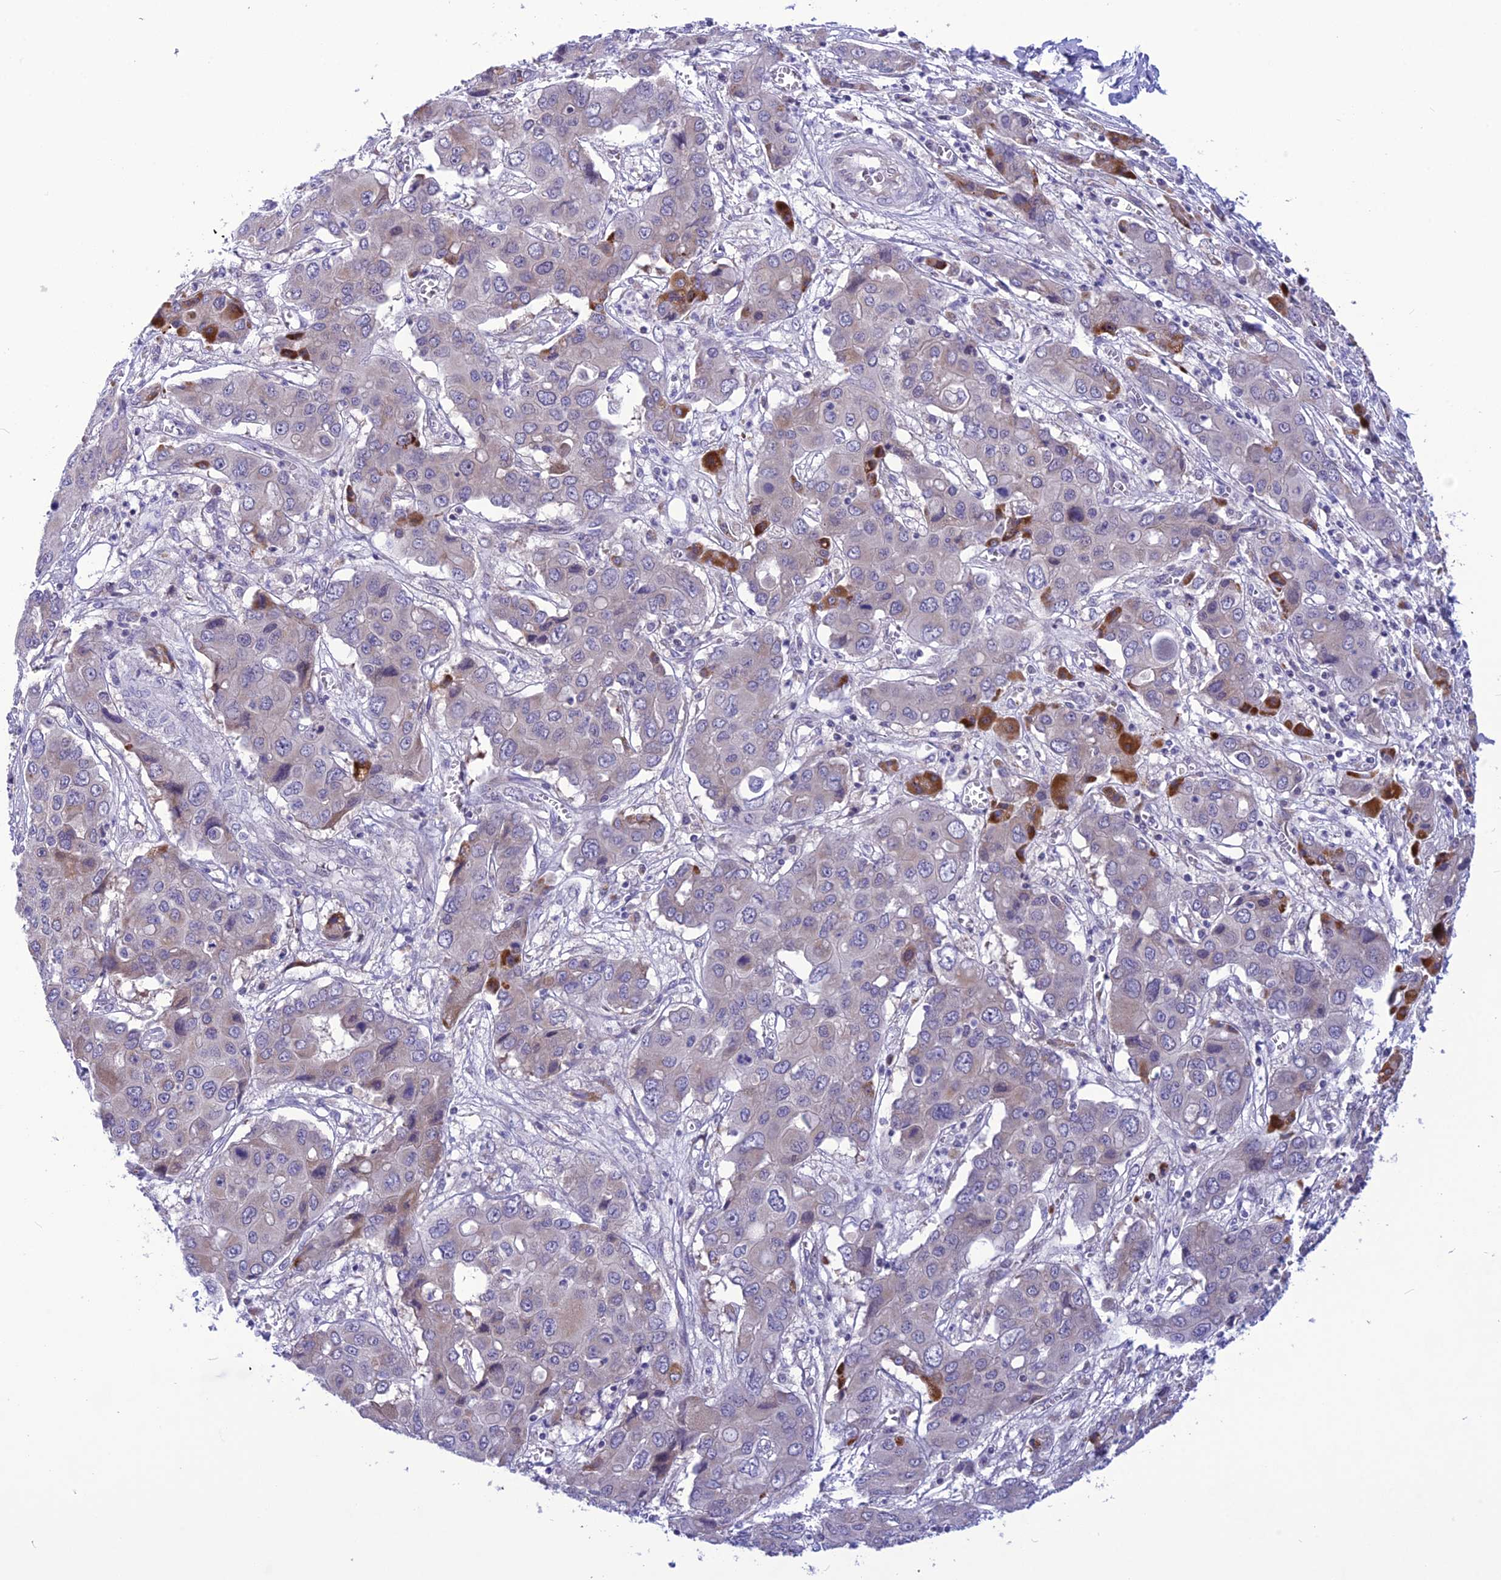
{"staining": {"intensity": "strong", "quantity": "<25%", "location": "cytoplasmic/membranous"}, "tissue": "liver cancer", "cell_type": "Tumor cells", "image_type": "cancer", "snomed": [{"axis": "morphology", "description": "Cholangiocarcinoma"}, {"axis": "topography", "description": "Liver"}], "caption": "Protein analysis of liver cancer (cholangiocarcinoma) tissue displays strong cytoplasmic/membranous staining in approximately <25% of tumor cells.", "gene": "PSMF1", "patient": {"sex": "male", "age": 67}}